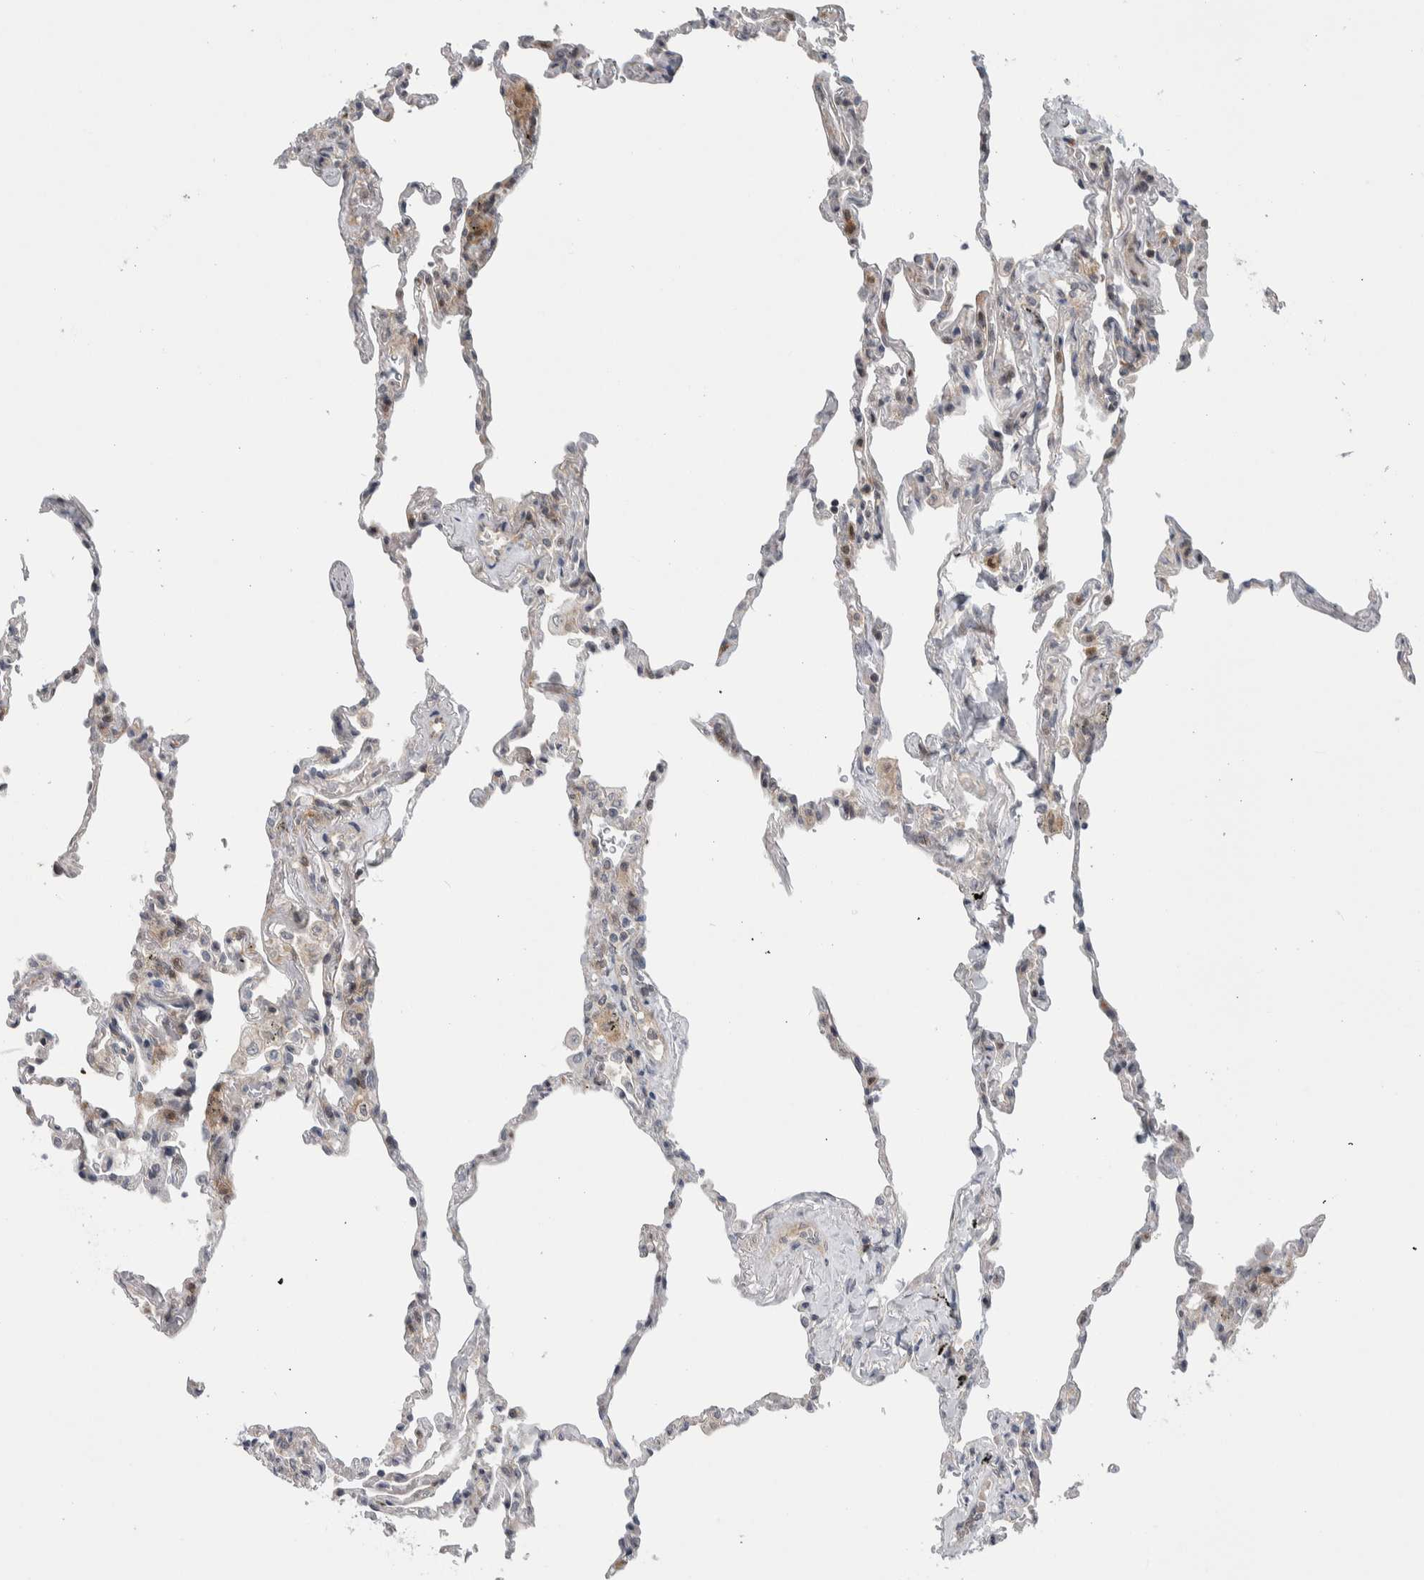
{"staining": {"intensity": "moderate", "quantity": "<25%", "location": "cytoplasmic/membranous"}, "tissue": "lung", "cell_type": "Alveolar cells", "image_type": "normal", "snomed": [{"axis": "morphology", "description": "Normal tissue, NOS"}, {"axis": "topography", "description": "Lung"}], "caption": "Approximately <25% of alveolar cells in normal lung demonstrate moderate cytoplasmic/membranous protein expression as visualized by brown immunohistochemical staining.", "gene": "PTPA", "patient": {"sex": "male", "age": 59}}